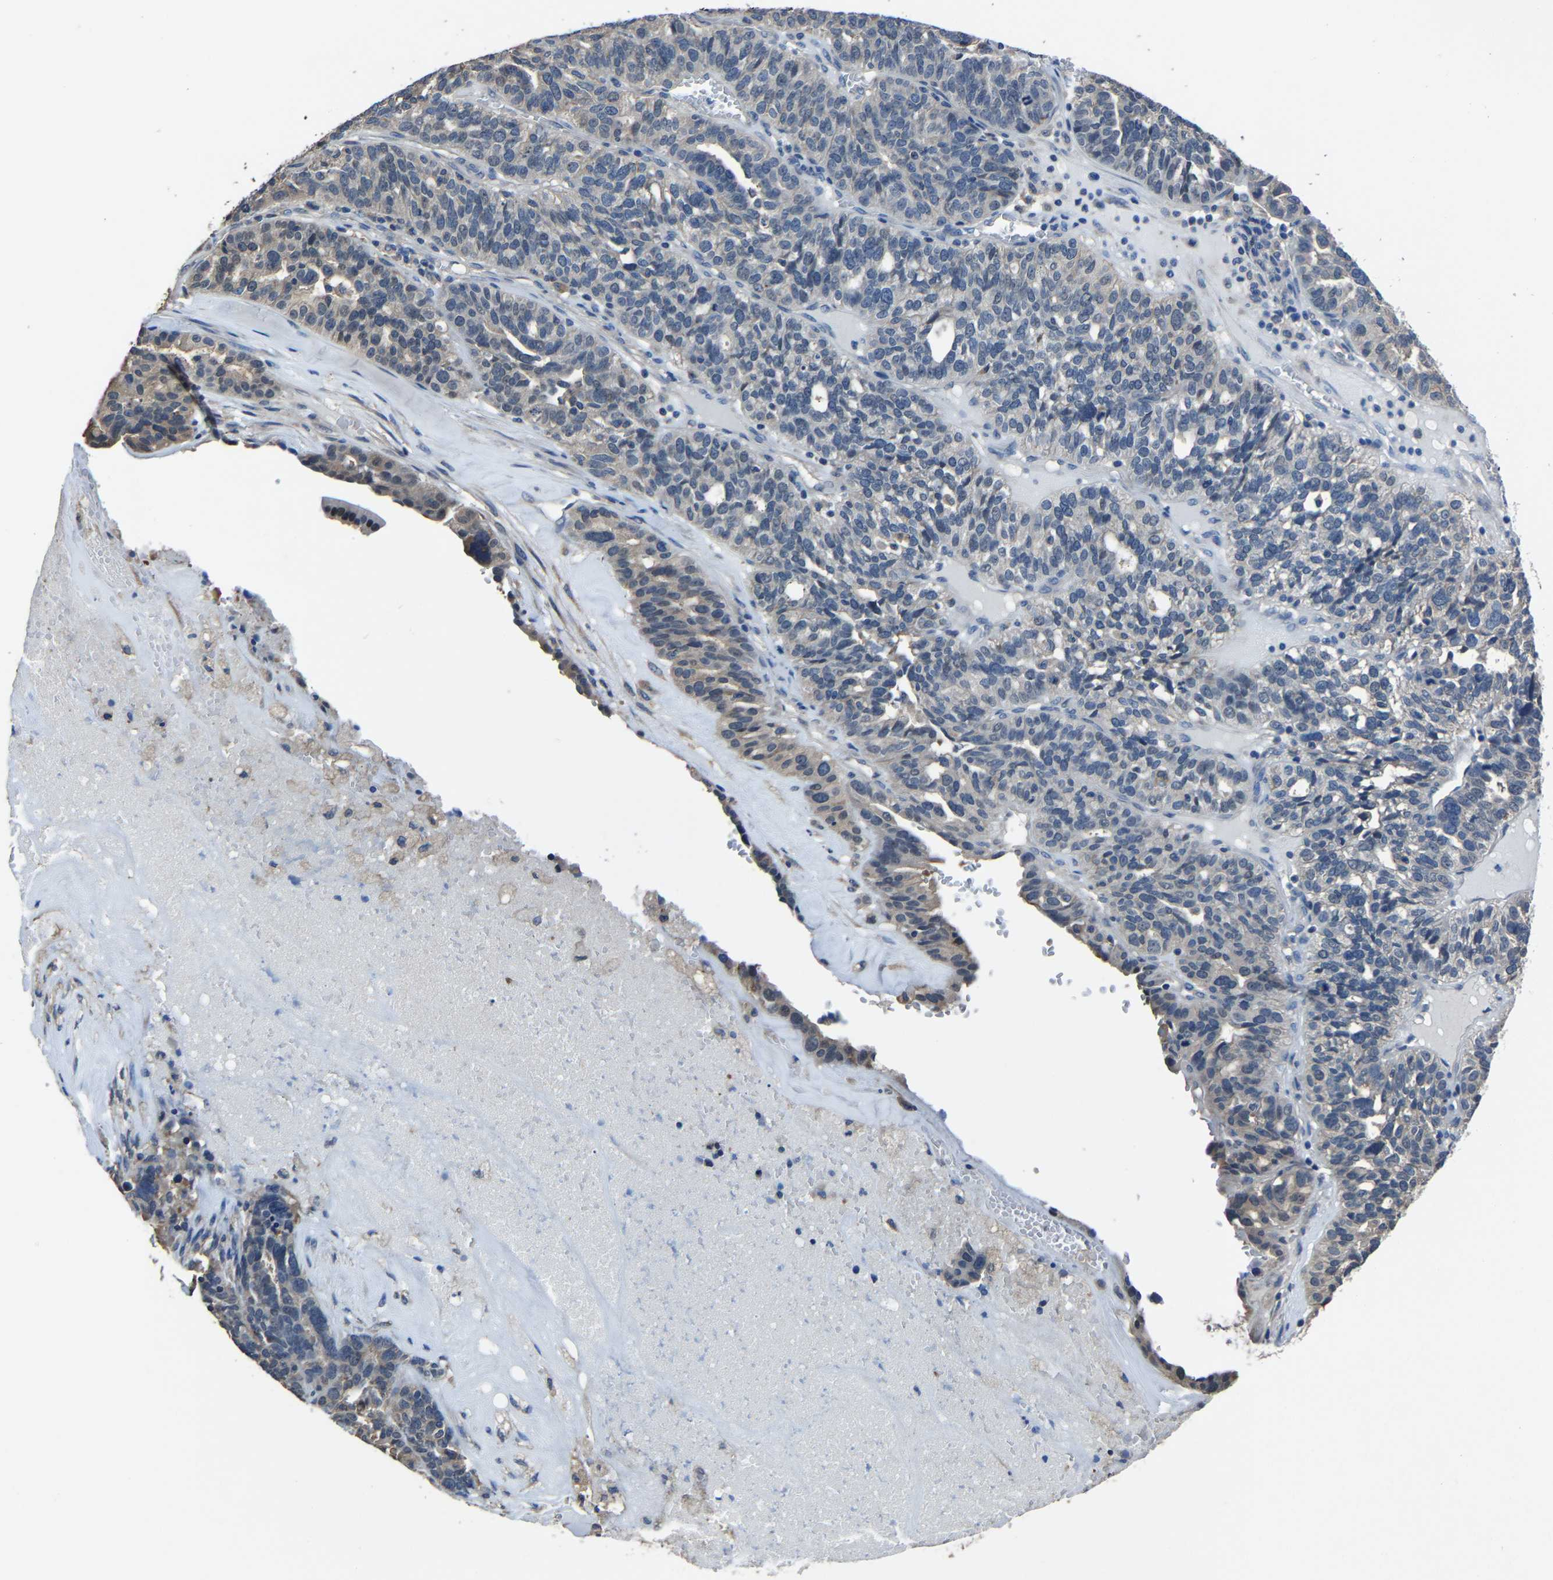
{"staining": {"intensity": "negative", "quantity": "none", "location": "none"}, "tissue": "ovarian cancer", "cell_type": "Tumor cells", "image_type": "cancer", "snomed": [{"axis": "morphology", "description": "Cystadenocarcinoma, serous, NOS"}, {"axis": "topography", "description": "Ovary"}], "caption": "High magnification brightfield microscopy of ovarian serous cystadenocarcinoma stained with DAB (brown) and counterstained with hematoxylin (blue): tumor cells show no significant expression.", "gene": "STRBP", "patient": {"sex": "female", "age": 59}}